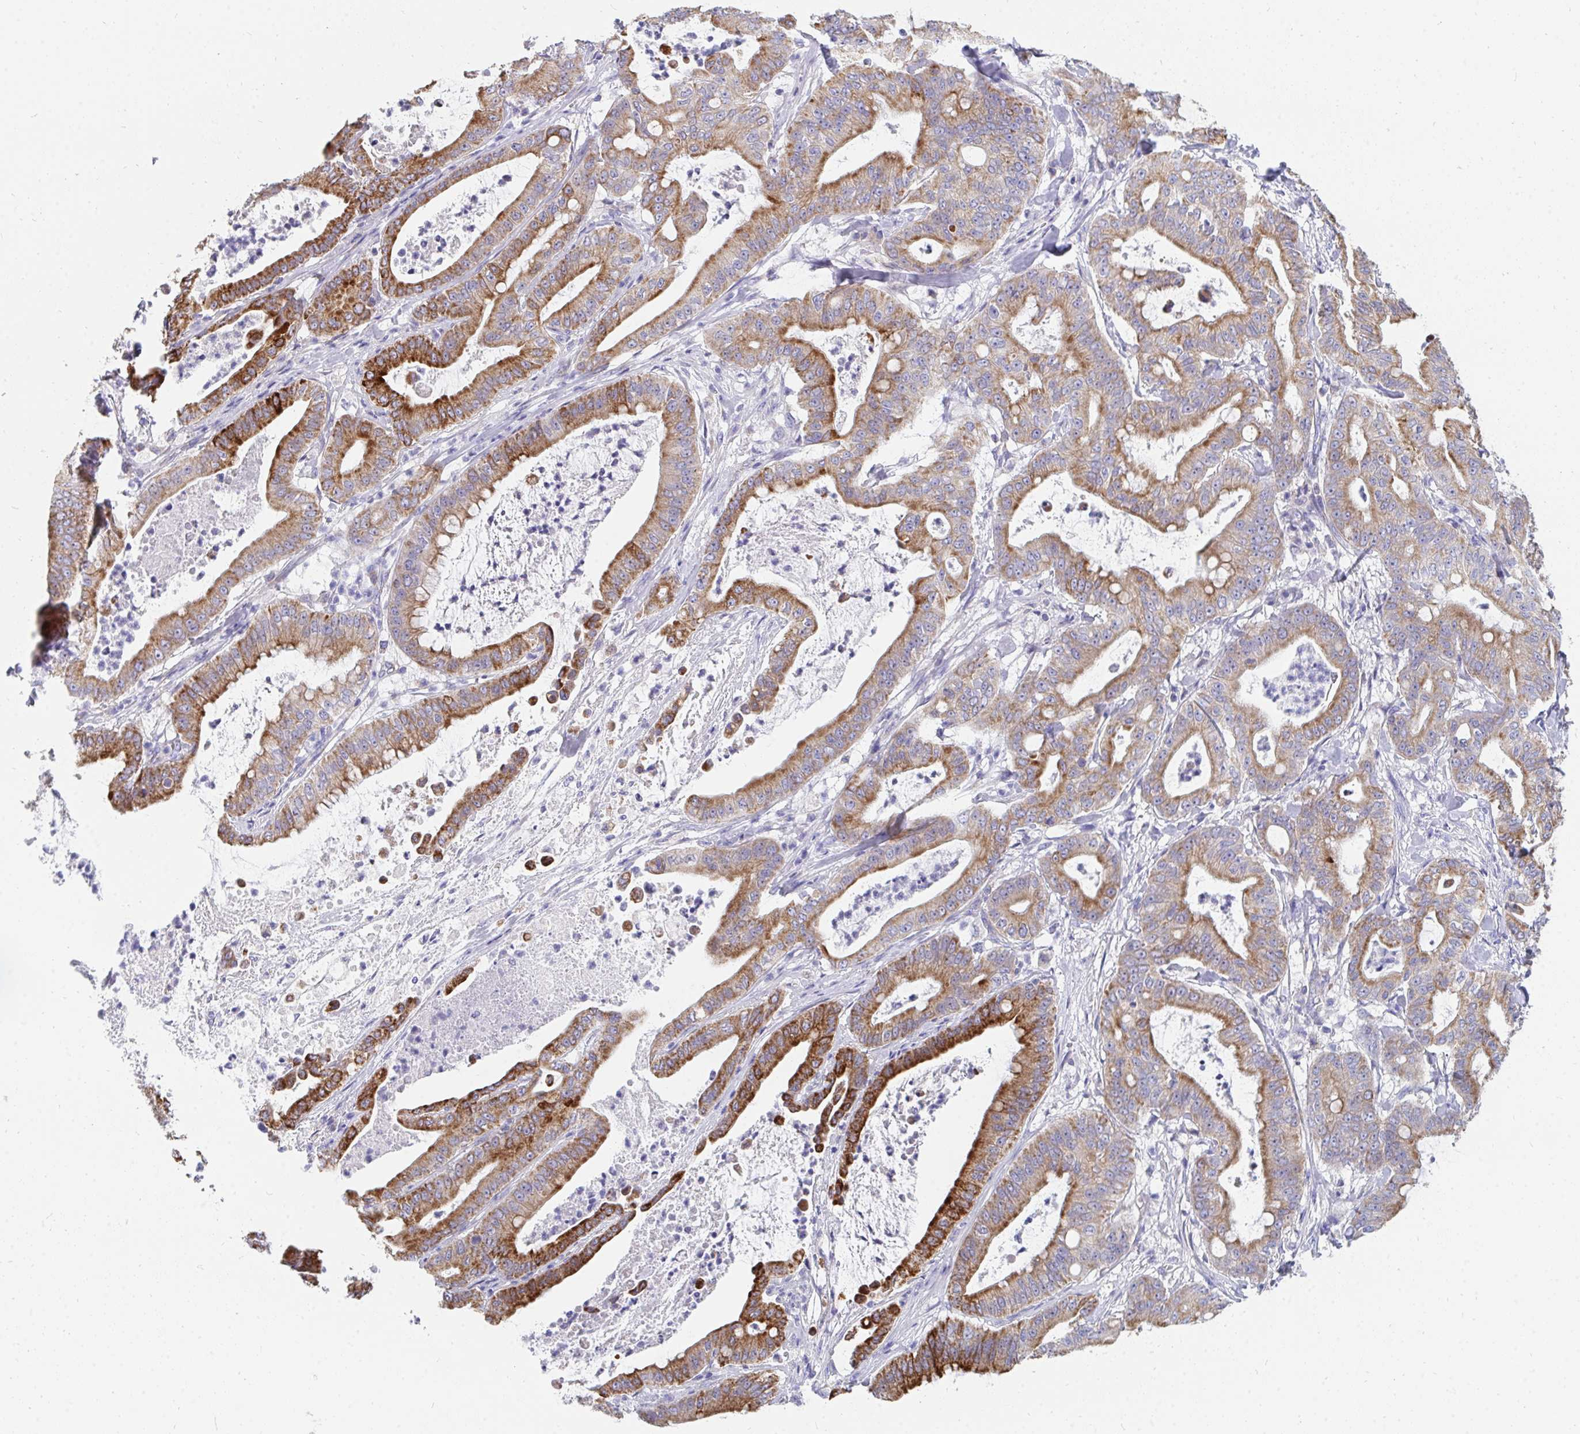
{"staining": {"intensity": "moderate", "quantity": "25%-75%", "location": "cytoplasmic/membranous"}, "tissue": "pancreatic cancer", "cell_type": "Tumor cells", "image_type": "cancer", "snomed": [{"axis": "morphology", "description": "Adenocarcinoma, NOS"}, {"axis": "topography", "description": "Pancreas"}], "caption": "Brown immunohistochemical staining in human adenocarcinoma (pancreatic) shows moderate cytoplasmic/membranous positivity in approximately 25%-75% of tumor cells.", "gene": "PC", "patient": {"sex": "male", "age": 71}}